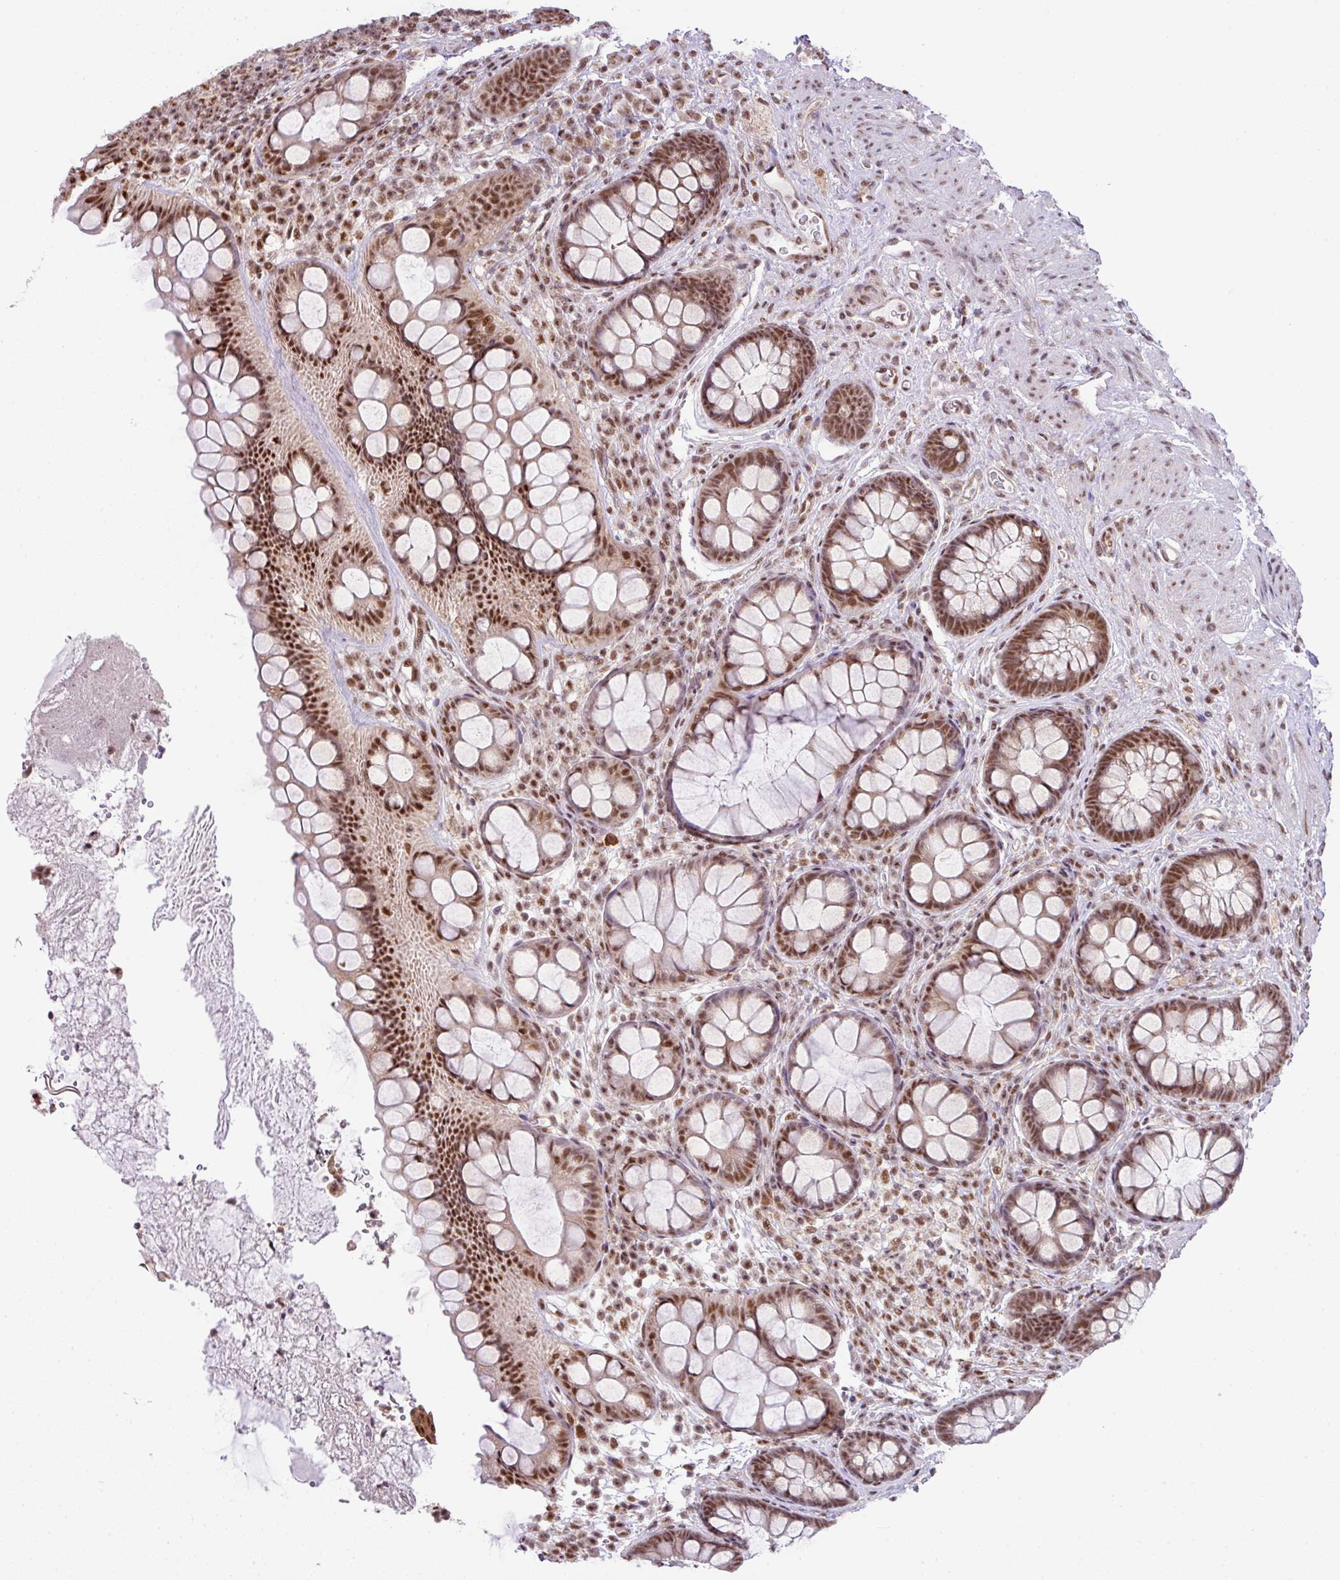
{"staining": {"intensity": "strong", "quantity": ">75%", "location": "nuclear"}, "tissue": "rectum", "cell_type": "Glandular cells", "image_type": "normal", "snomed": [{"axis": "morphology", "description": "Normal tissue, NOS"}, {"axis": "topography", "description": "Rectum"}, {"axis": "topography", "description": "Peripheral nerve tissue"}], "caption": "IHC photomicrograph of unremarkable rectum: human rectum stained using immunohistochemistry (IHC) exhibits high levels of strong protein expression localized specifically in the nuclear of glandular cells, appearing as a nuclear brown color.", "gene": "PLK1", "patient": {"sex": "female", "age": 69}}